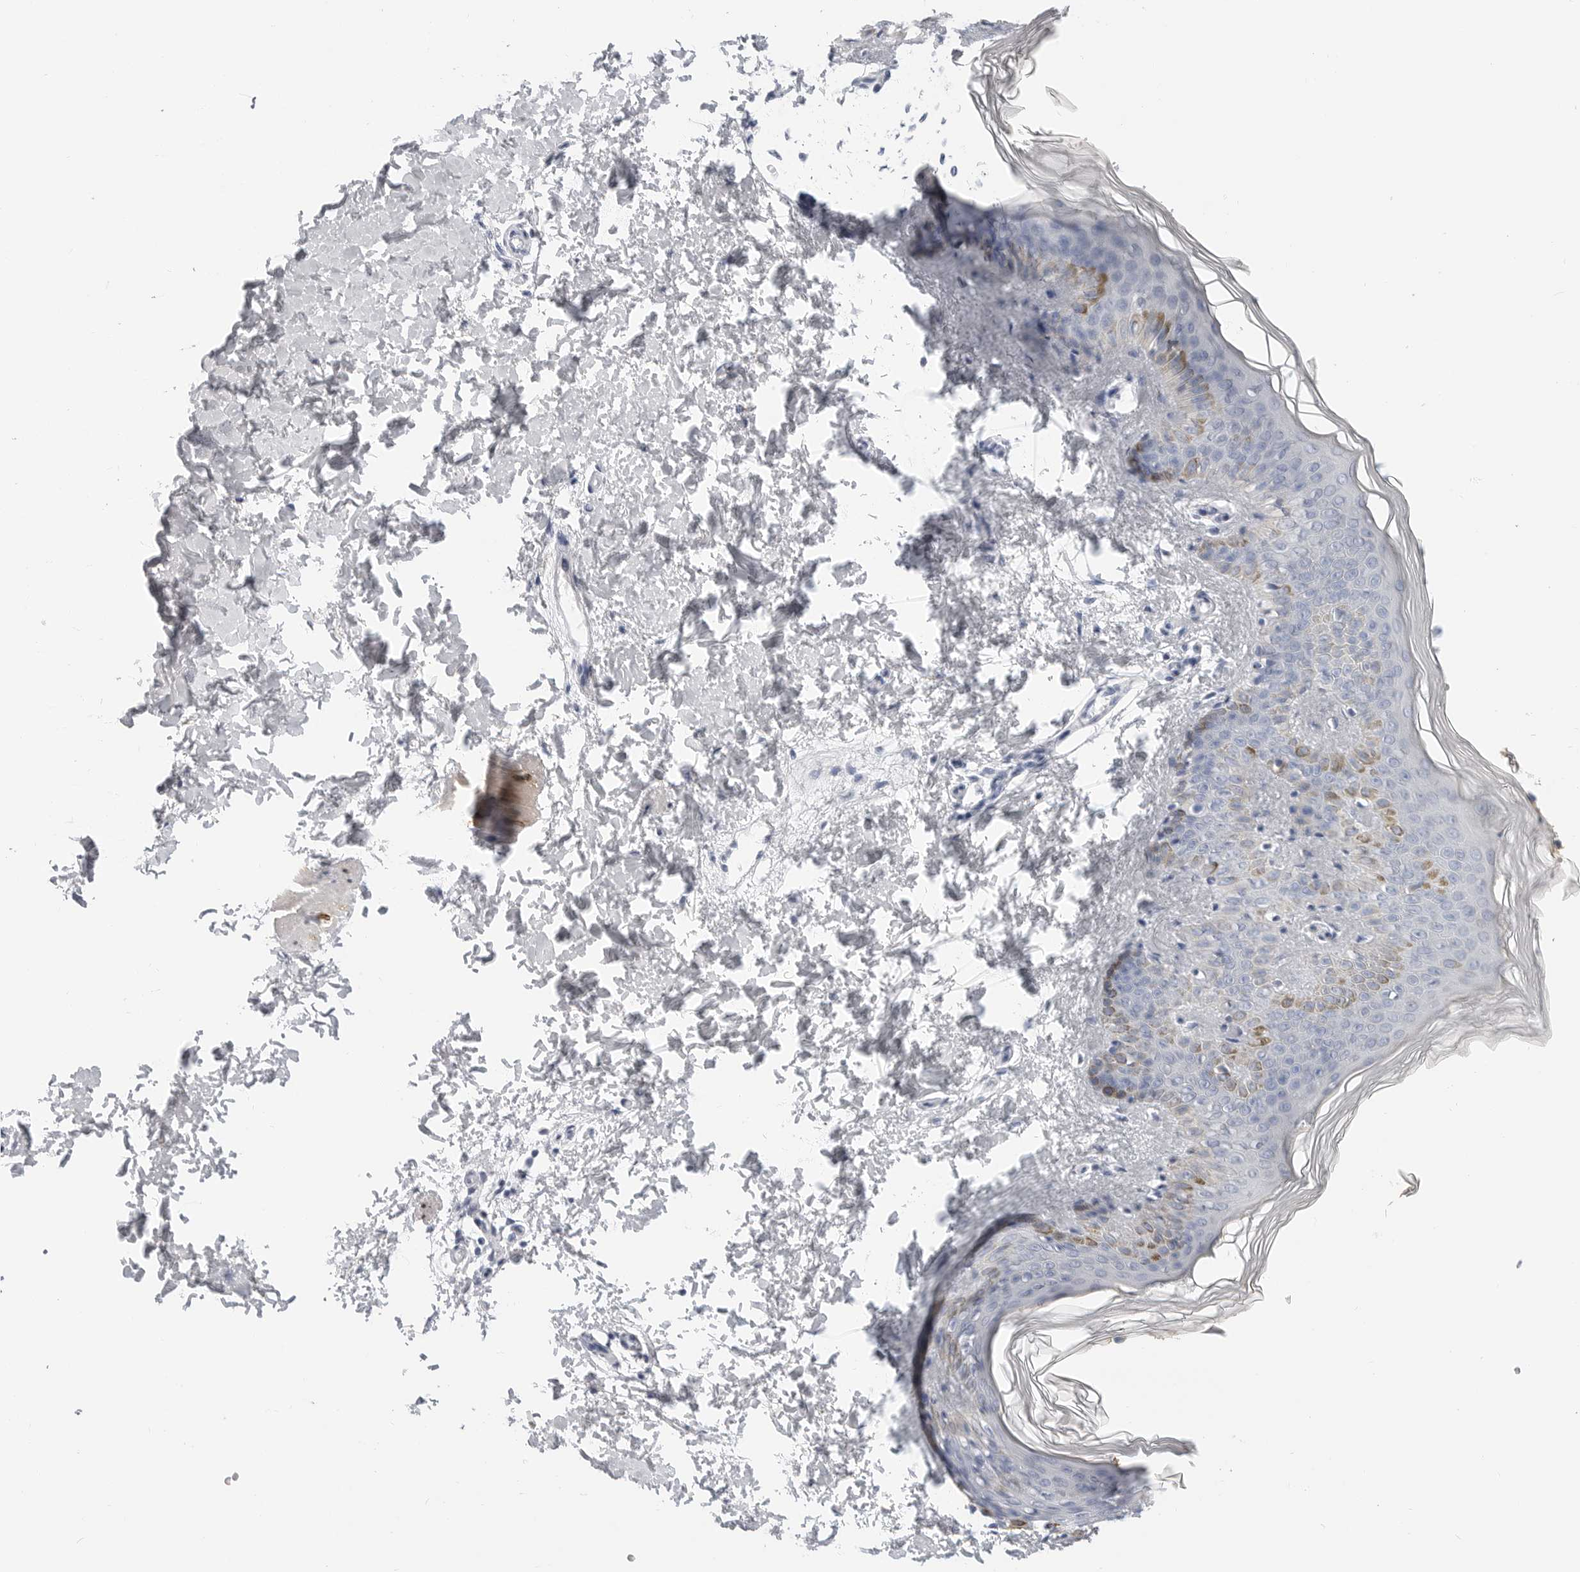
{"staining": {"intensity": "negative", "quantity": "none", "location": "none"}, "tissue": "skin", "cell_type": "Fibroblasts", "image_type": "normal", "snomed": [{"axis": "morphology", "description": "Normal tissue, NOS"}, {"axis": "morphology", "description": "Neoplasm, benign, NOS"}, {"axis": "topography", "description": "Skin"}, {"axis": "topography", "description": "Soft tissue"}], "caption": "The image demonstrates no significant staining in fibroblasts of skin. (DAB (3,3'-diaminobenzidine) IHC with hematoxylin counter stain).", "gene": "PLN", "patient": {"sex": "male", "age": 26}}